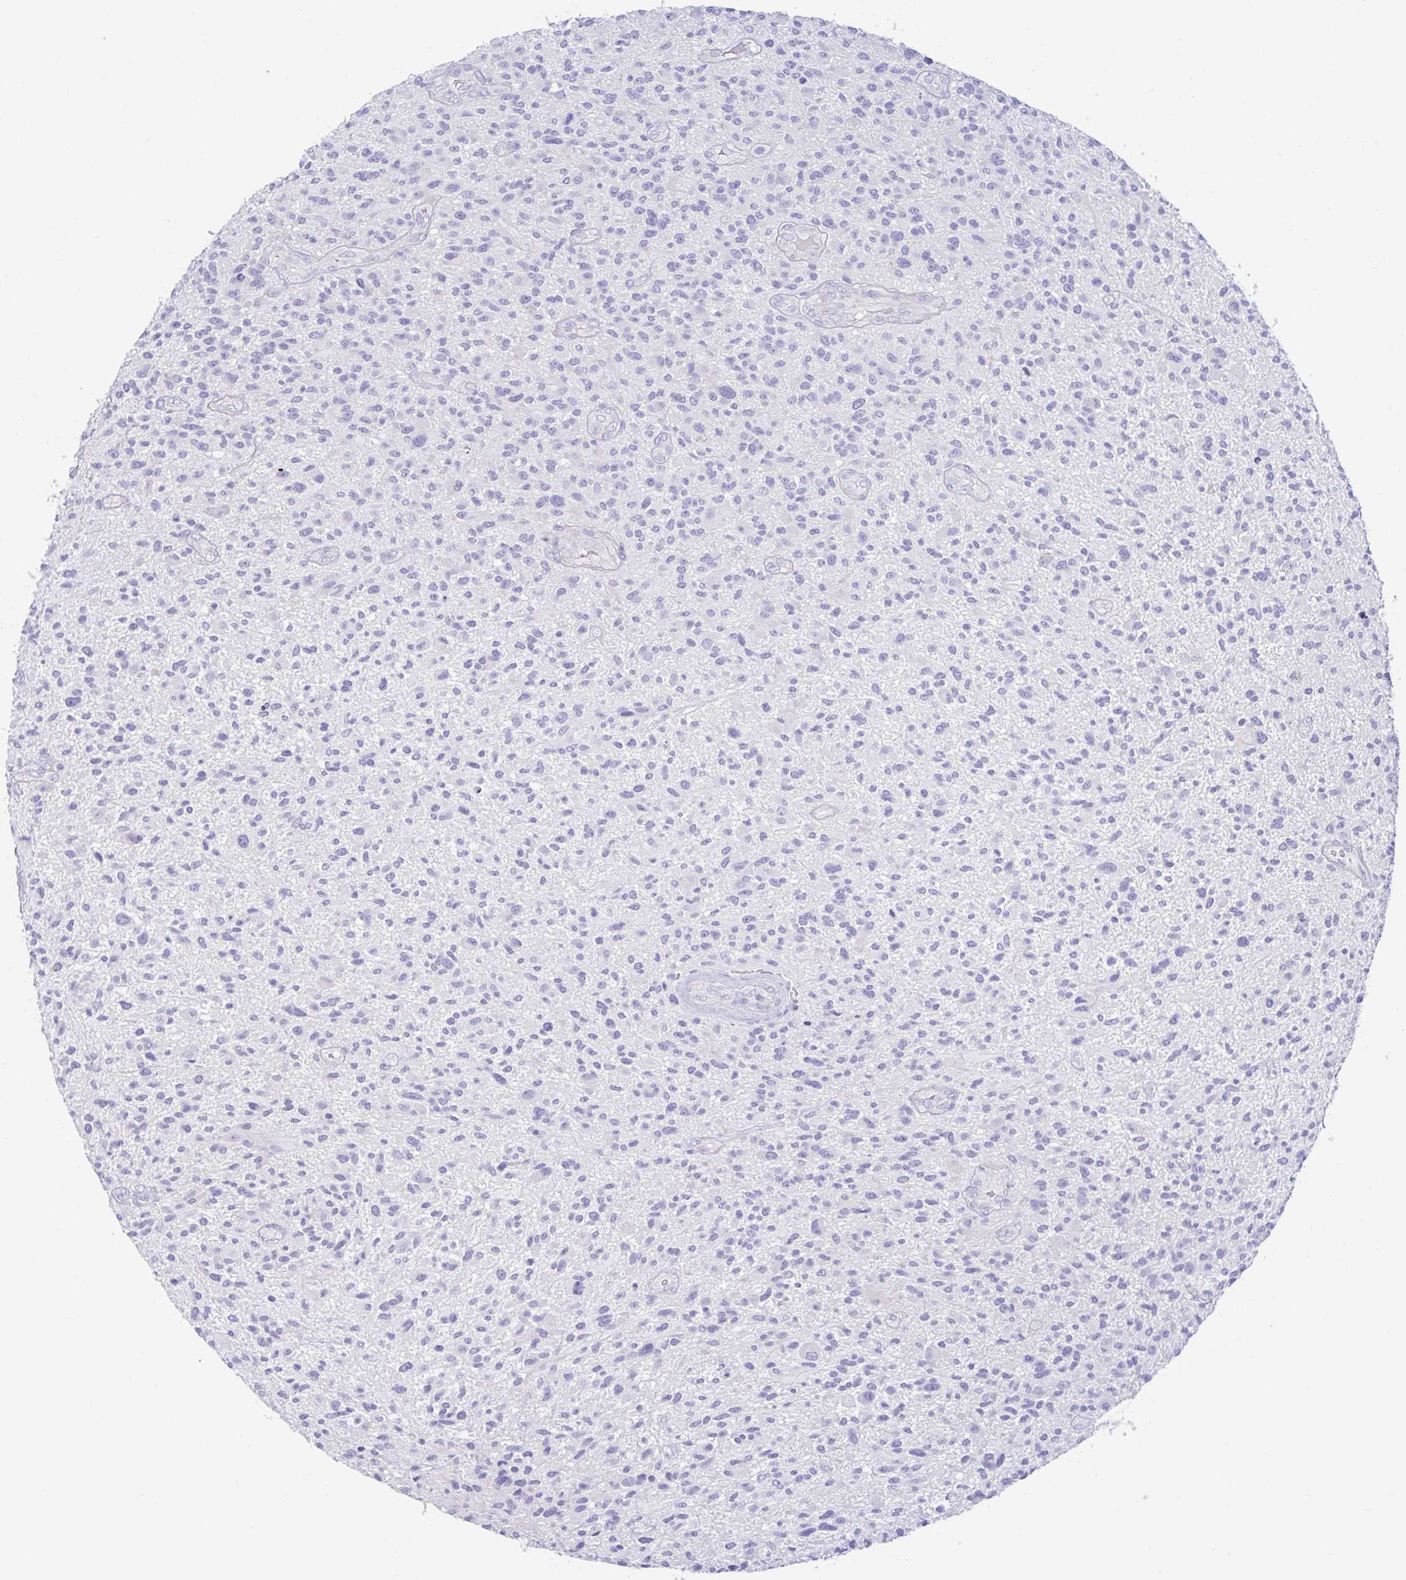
{"staining": {"intensity": "negative", "quantity": "none", "location": "none"}, "tissue": "glioma", "cell_type": "Tumor cells", "image_type": "cancer", "snomed": [{"axis": "morphology", "description": "Glioma, malignant, High grade"}, {"axis": "topography", "description": "Brain"}], "caption": "Immunohistochemistry micrograph of neoplastic tissue: glioma stained with DAB (3,3'-diaminobenzidine) displays no significant protein positivity in tumor cells.", "gene": "MED11", "patient": {"sex": "male", "age": 47}}